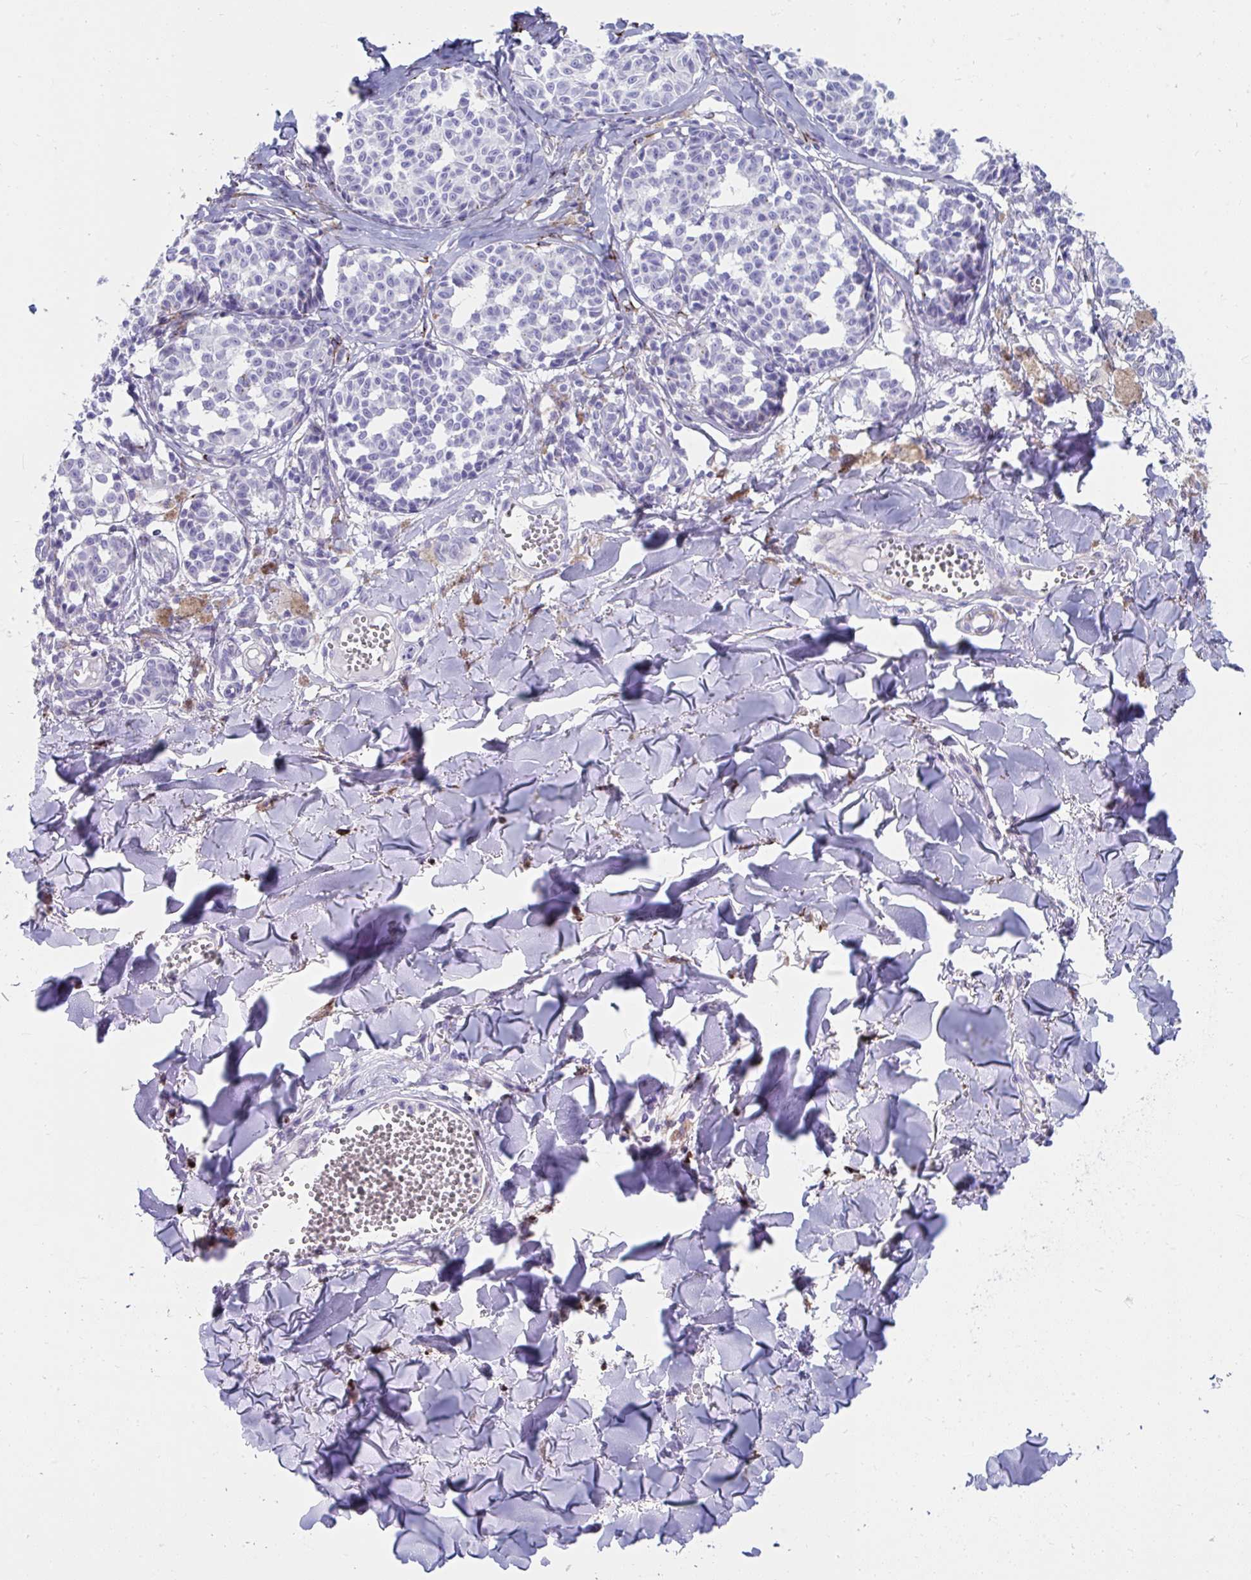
{"staining": {"intensity": "negative", "quantity": "none", "location": "none"}, "tissue": "melanoma", "cell_type": "Tumor cells", "image_type": "cancer", "snomed": [{"axis": "morphology", "description": "Malignant melanoma, NOS"}, {"axis": "topography", "description": "Skin"}], "caption": "Immunohistochemistry photomicrograph of neoplastic tissue: human melanoma stained with DAB (3,3'-diaminobenzidine) exhibits no significant protein expression in tumor cells.", "gene": "GRXCR2", "patient": {"sex": "female", "age": 43}}